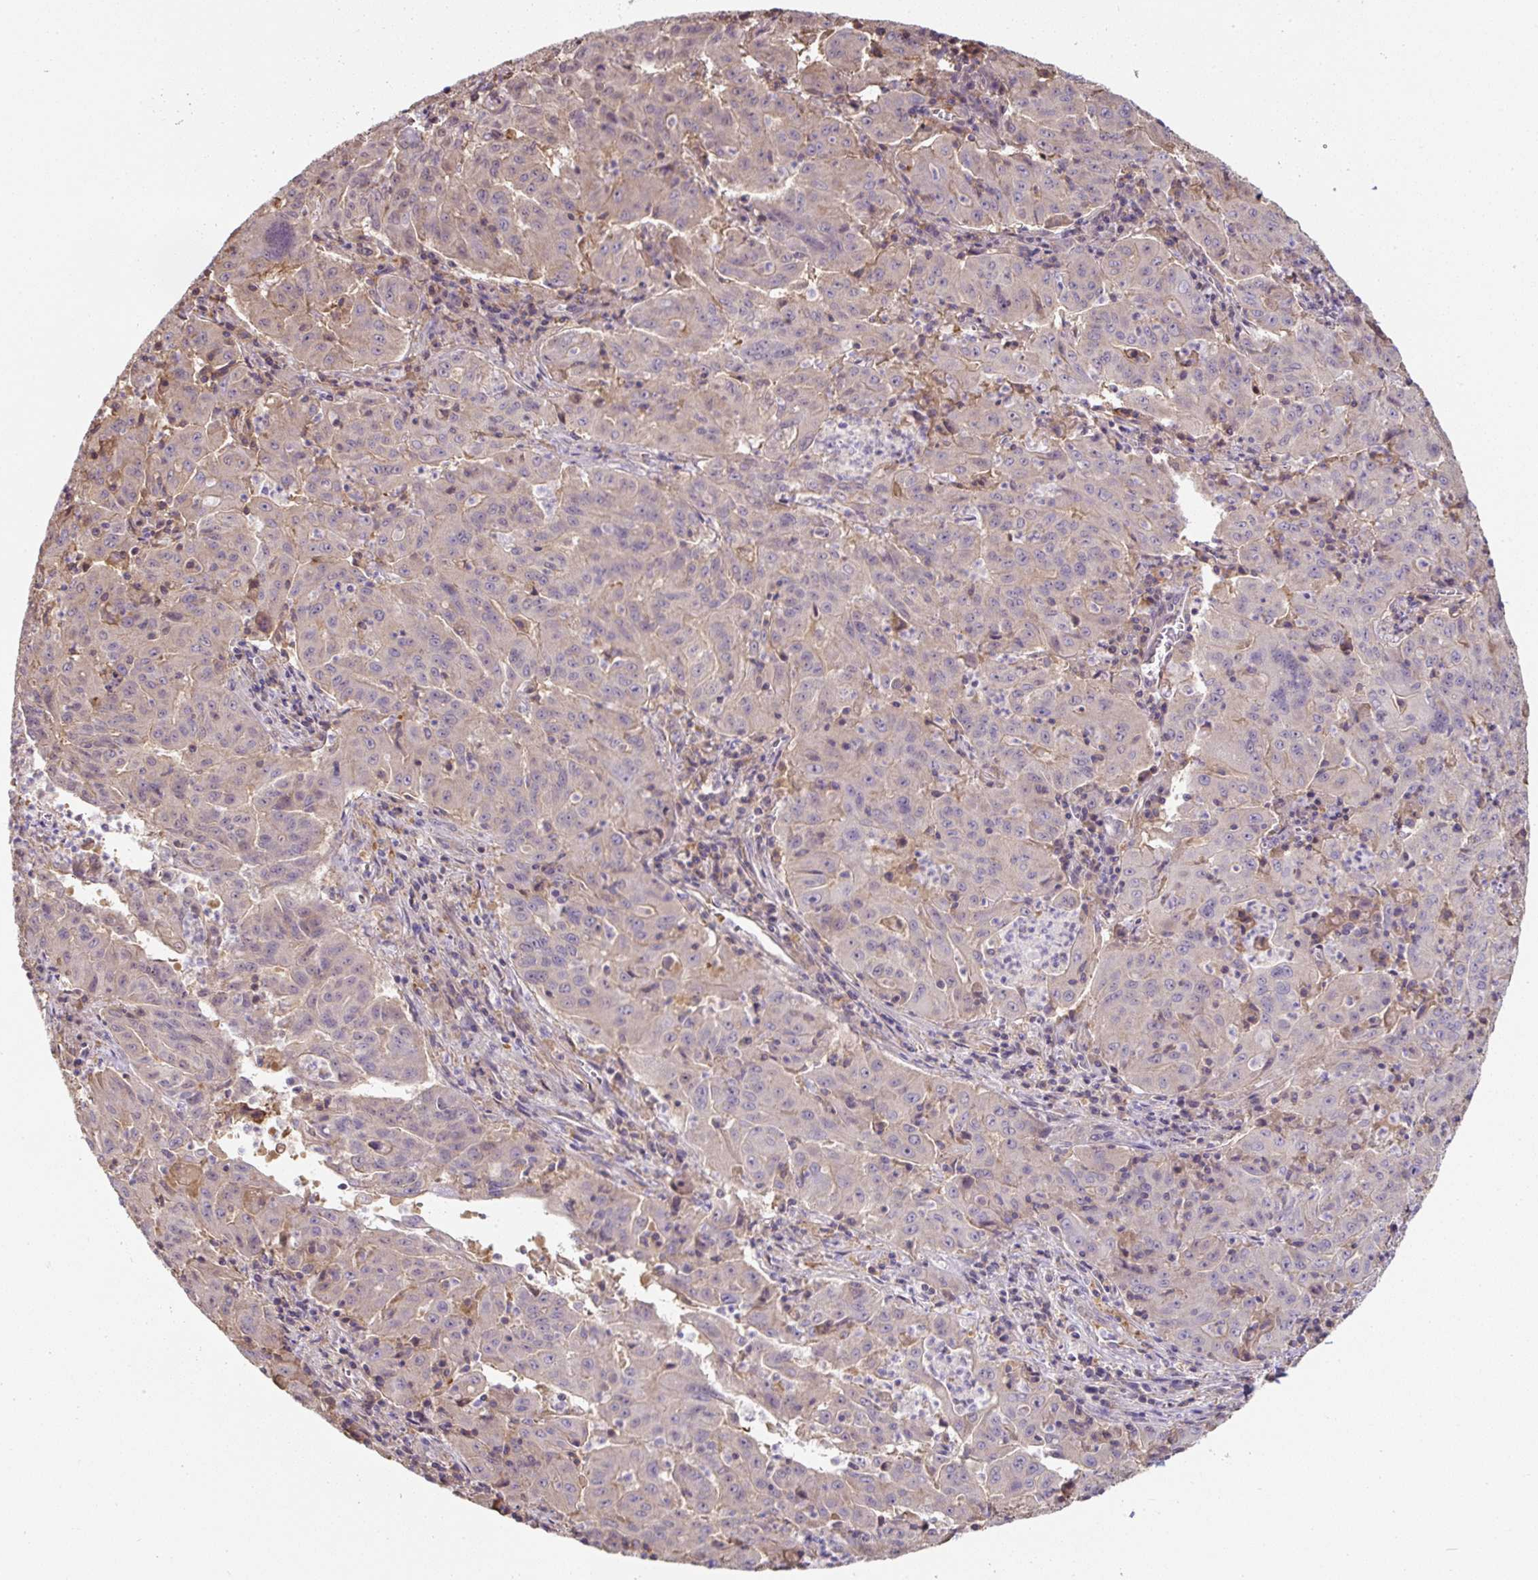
{"staining": {"intensity": "negative", "quantity": "none", "location": "none"}, "tissue": "pancreatic cancer", "cell_type": "Tumor cells", "image_type": "cancer", "snomed": [{"axis": "morphology", "description": "Adenocarcinoma, NOS"}, {"axis": "topography", "description": "Pancreas"}], "caption": "Immunohistochemical staining of human pancreatic cancer (adenocarcinoma) shows no significant staining in tumor cells.", "gene": "ST13", "patient": {"sex": "male", "age": 63}}